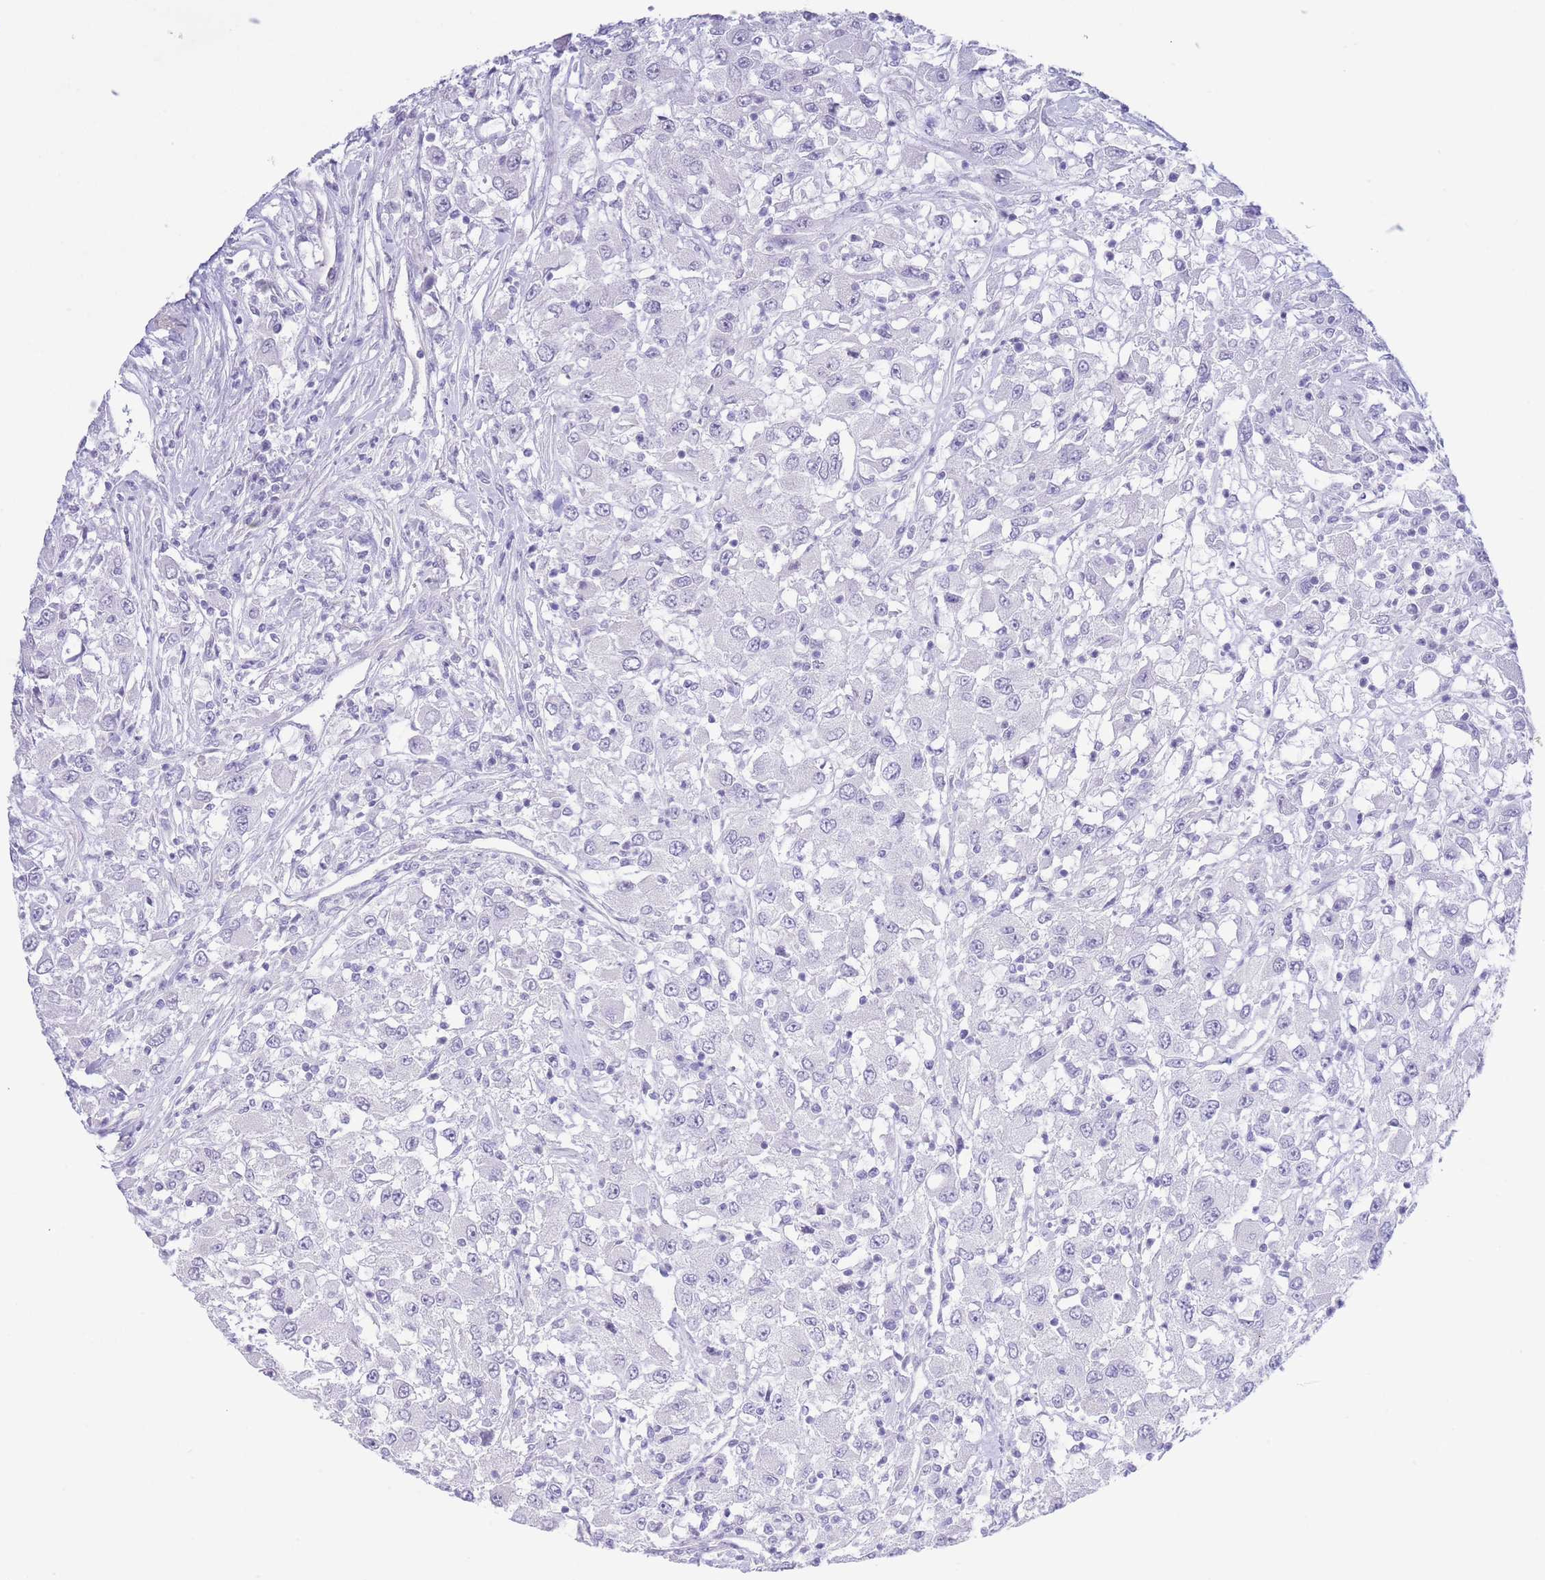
{"staining": {"intensity": "negative", "quantity": "none", "location": "none"}, "tissue": "renal cancer", "cell_type": "Tumor cells", "image_type": "cancer", "snomed": [{"axis": "morphology", "description": "Adenocarcinoma, NOS"}, {"axis": "topography", "description": "Kidney"}], "caption": "Protein analysis of renal cancer demonstrates no significant staining in tumor cells.", "gene": "PKLR", "patient": {"sex": "female", "age": 67}}